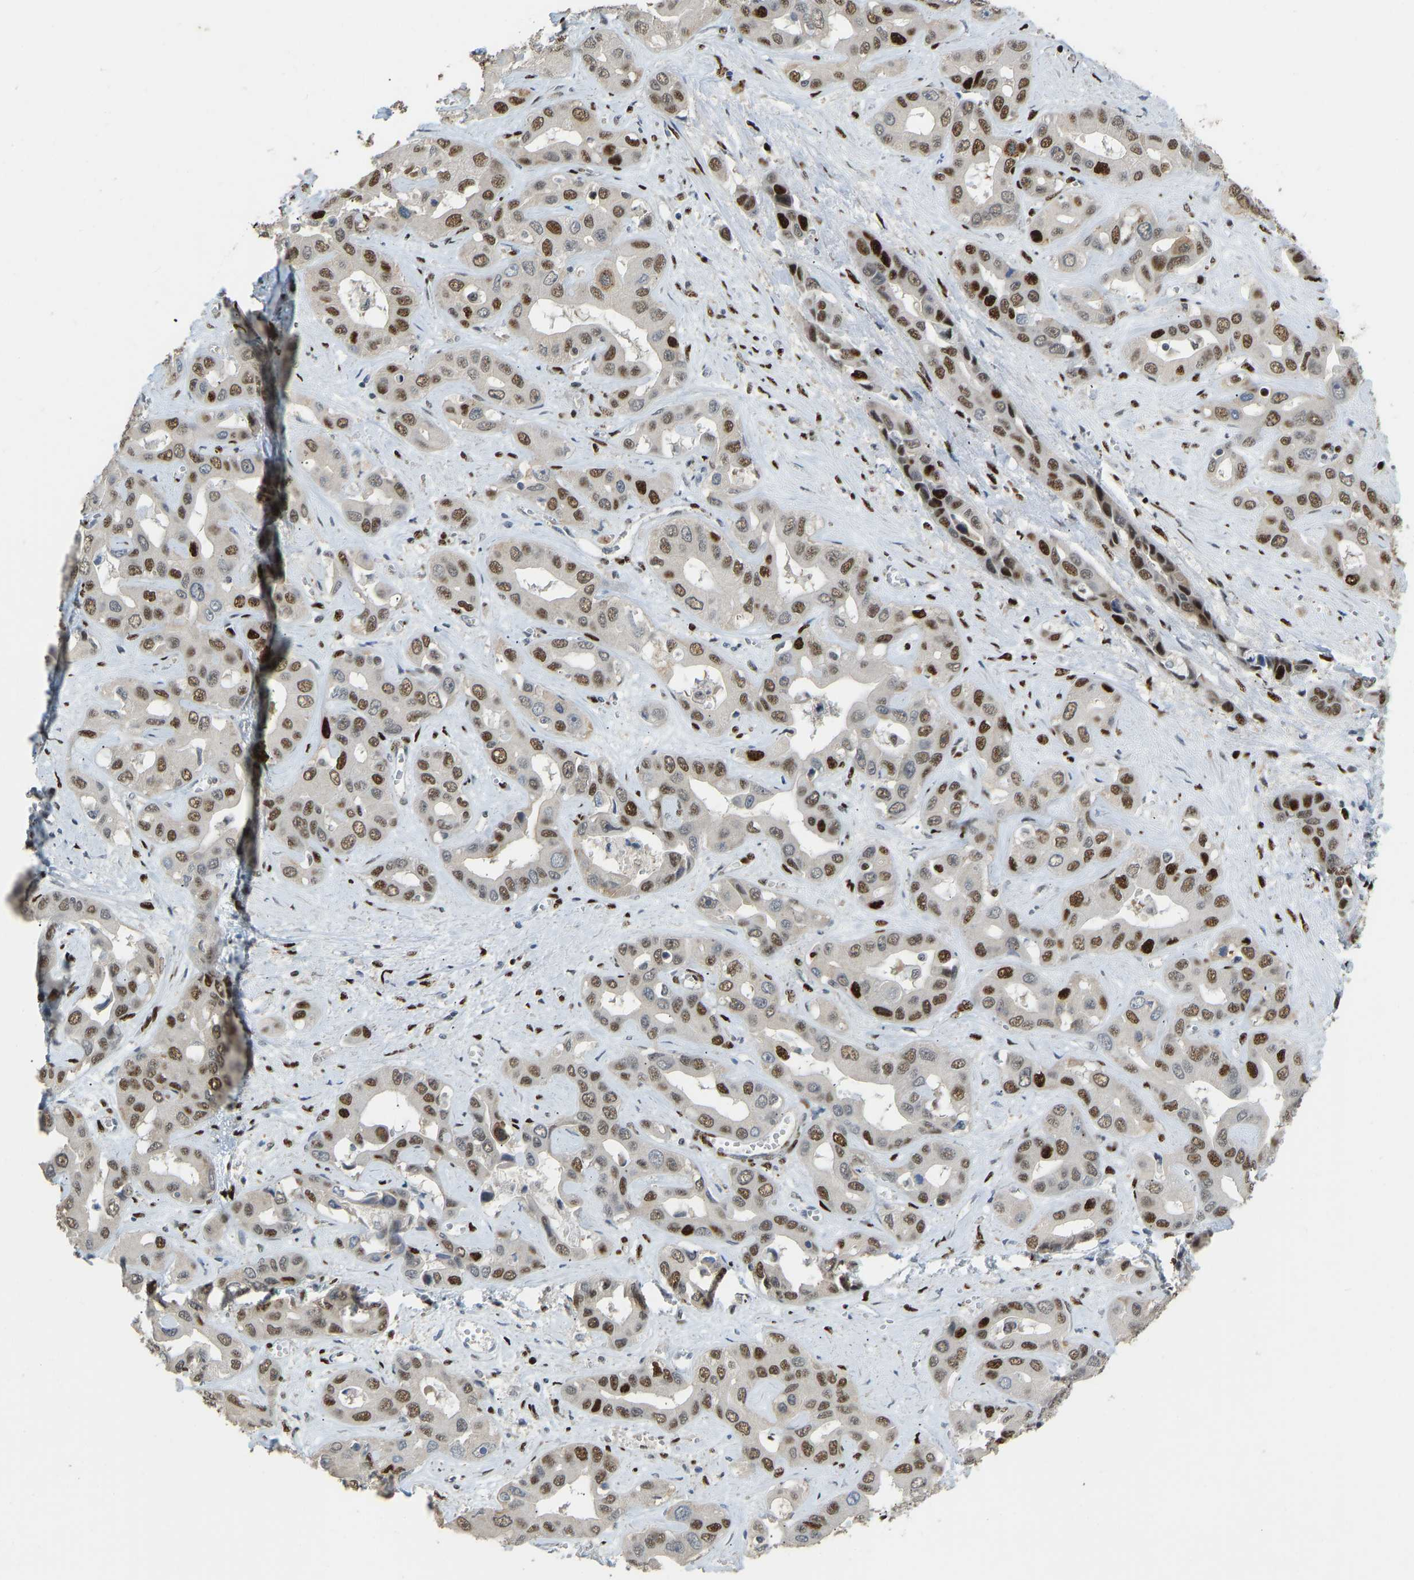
{"staining": {"intensity": "strong", "quantity": ">75%", "location": "nuclear"}, "tissue": "liver cancer", "cell_type": "Tumor cells", "image_type": "cancer", "snomed": [{"axis": "morphology", "description": "Cholangiocarcinoma"}, {"axis": "topography", "description": "Liver"}], "caption": "Immunohistochemistry of human liver cancer demonstrates high levels of strong nuclear positivity in approximately >75% of tumor cells.", "gene": "FOXK1", "patient": {"sex": "female", "age": 52}}